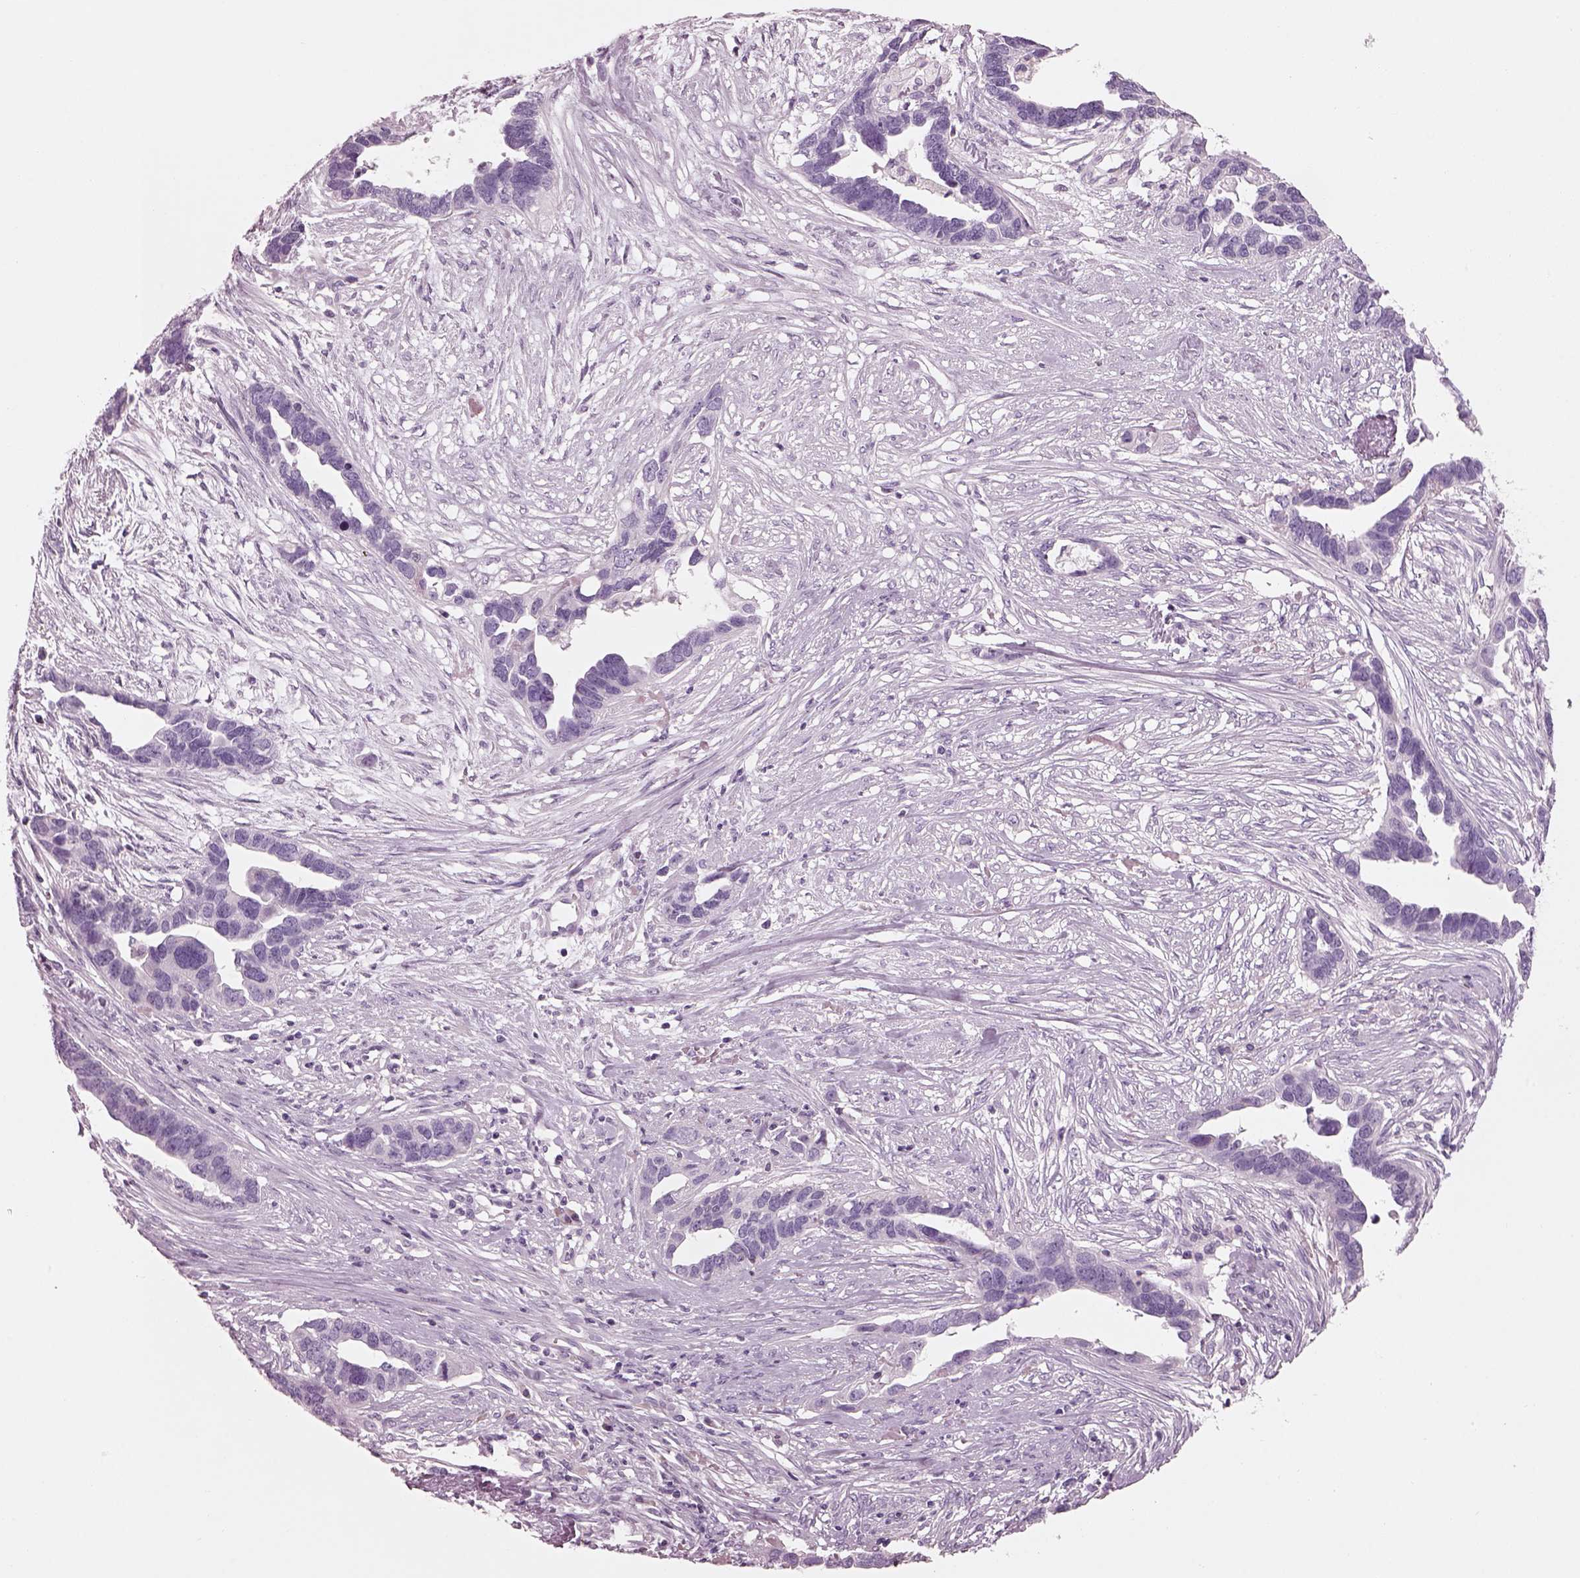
{"staining": {"intensity": "negative", "quantity": "none", "location": "none"}, "tissue": "ovarian cancer", "cell_type": "Tumor cells", "image_type": "cancer", "snomed": [{"axis": "morphology", "description": "Cystadenocarcinoma, serous, NOS"}, {"axis": "topography", "description": "Ovary"}], "caption": "The immunohistochemistry (IHC) micrograph has no significant staining in tumor cells of serous cystadenocarcinoma (ovarian) tissue.", "gene": "SLC27A2", "patient": {"sex": "female", "age": 54}}